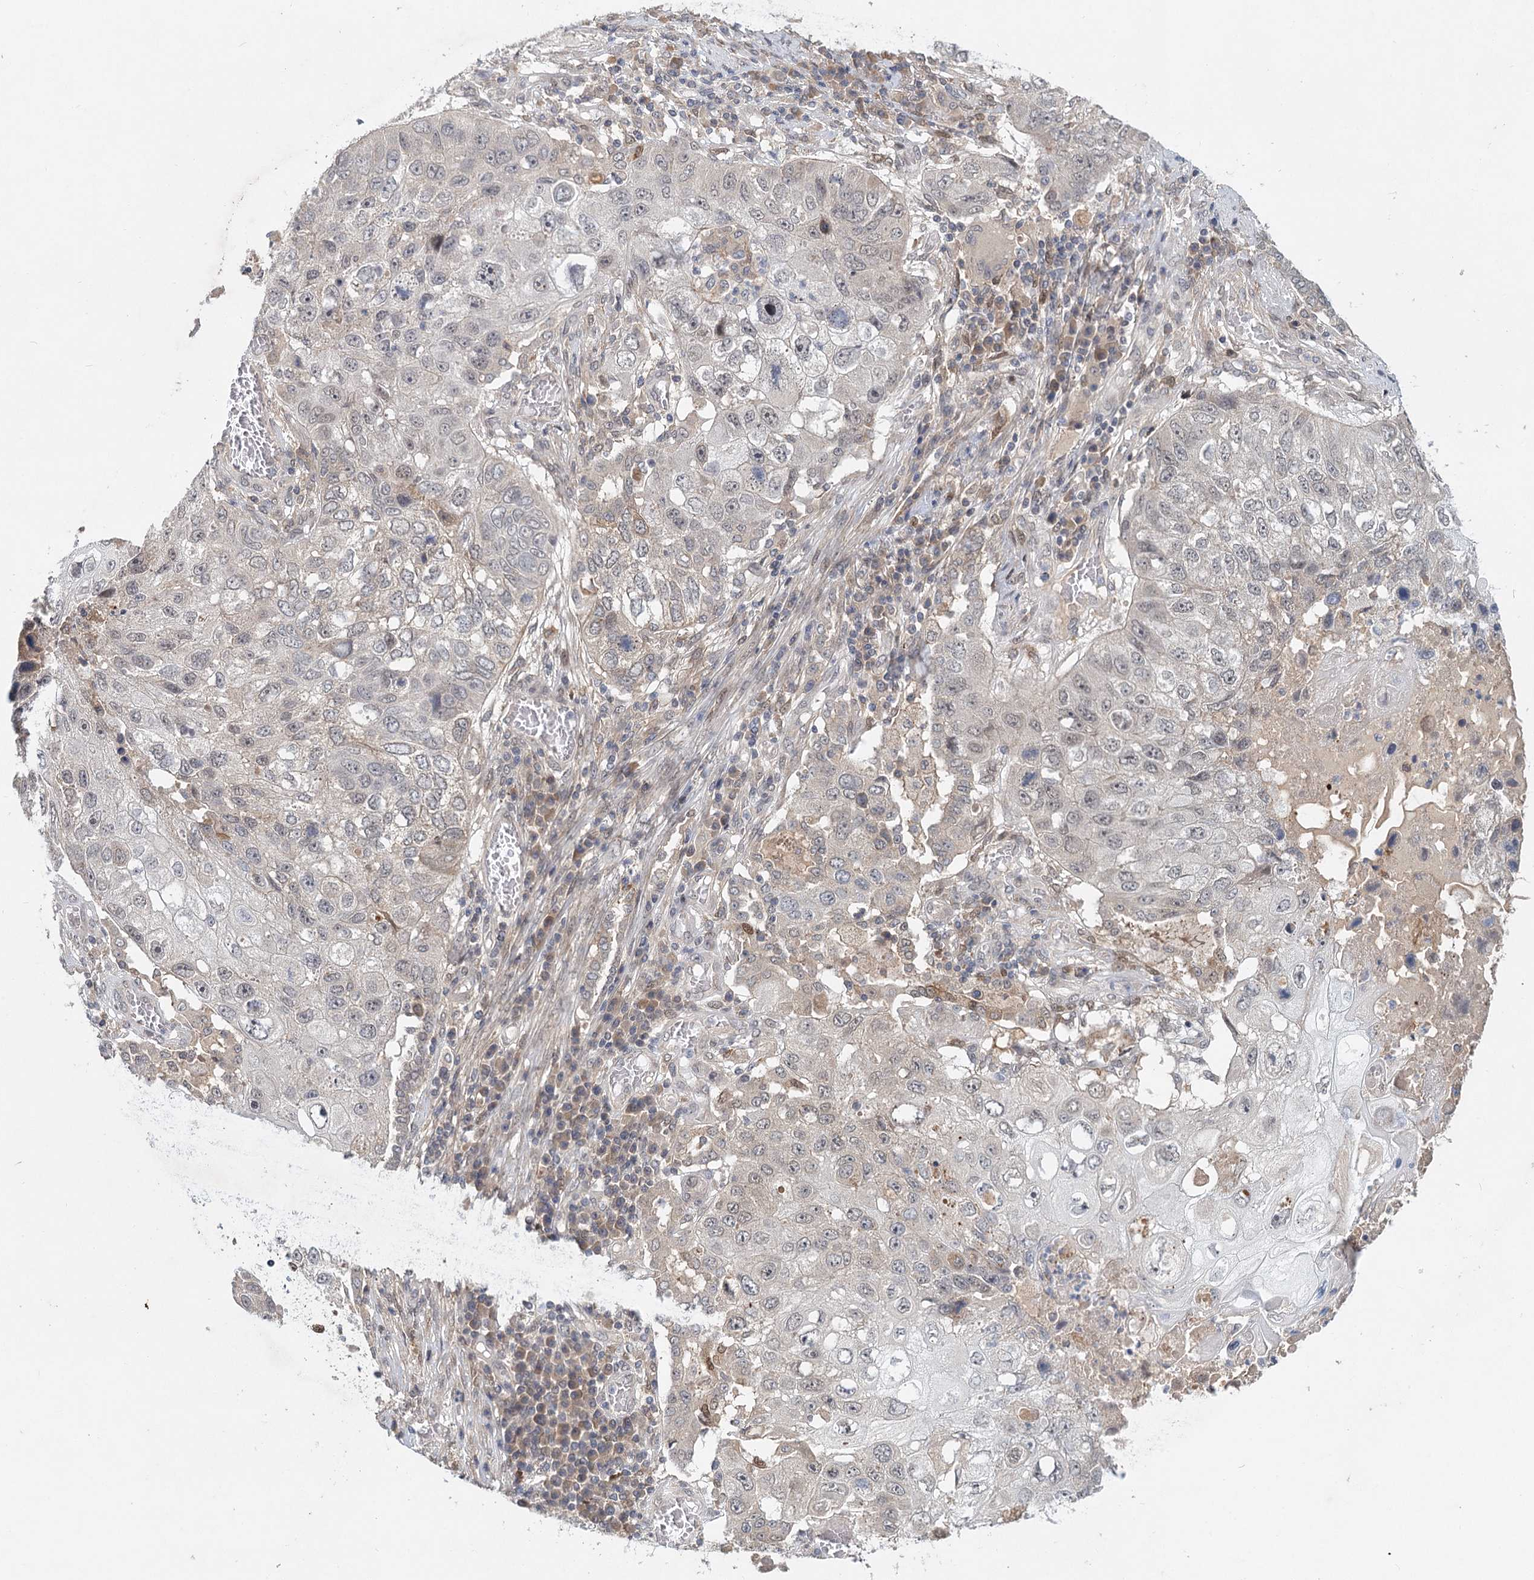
{"staining": {"intensity": "weak", "quantity": "<25%", "location": "nuclear"}, "tissue": "lung cancer", "cell_type": "Tumor cells", "image_type": "cancer", "snomed": [{"axis": "morphology", "description": "Squamous cell carcinoma, NOS"}, {"axis": "topography", "description": "Lung"}], "caption": "Tumor cells show no significant protein expression in lung squamous cell carcinoma.", "gene": "AP3B1", "patient": {"sex": "male", "age": 61}}